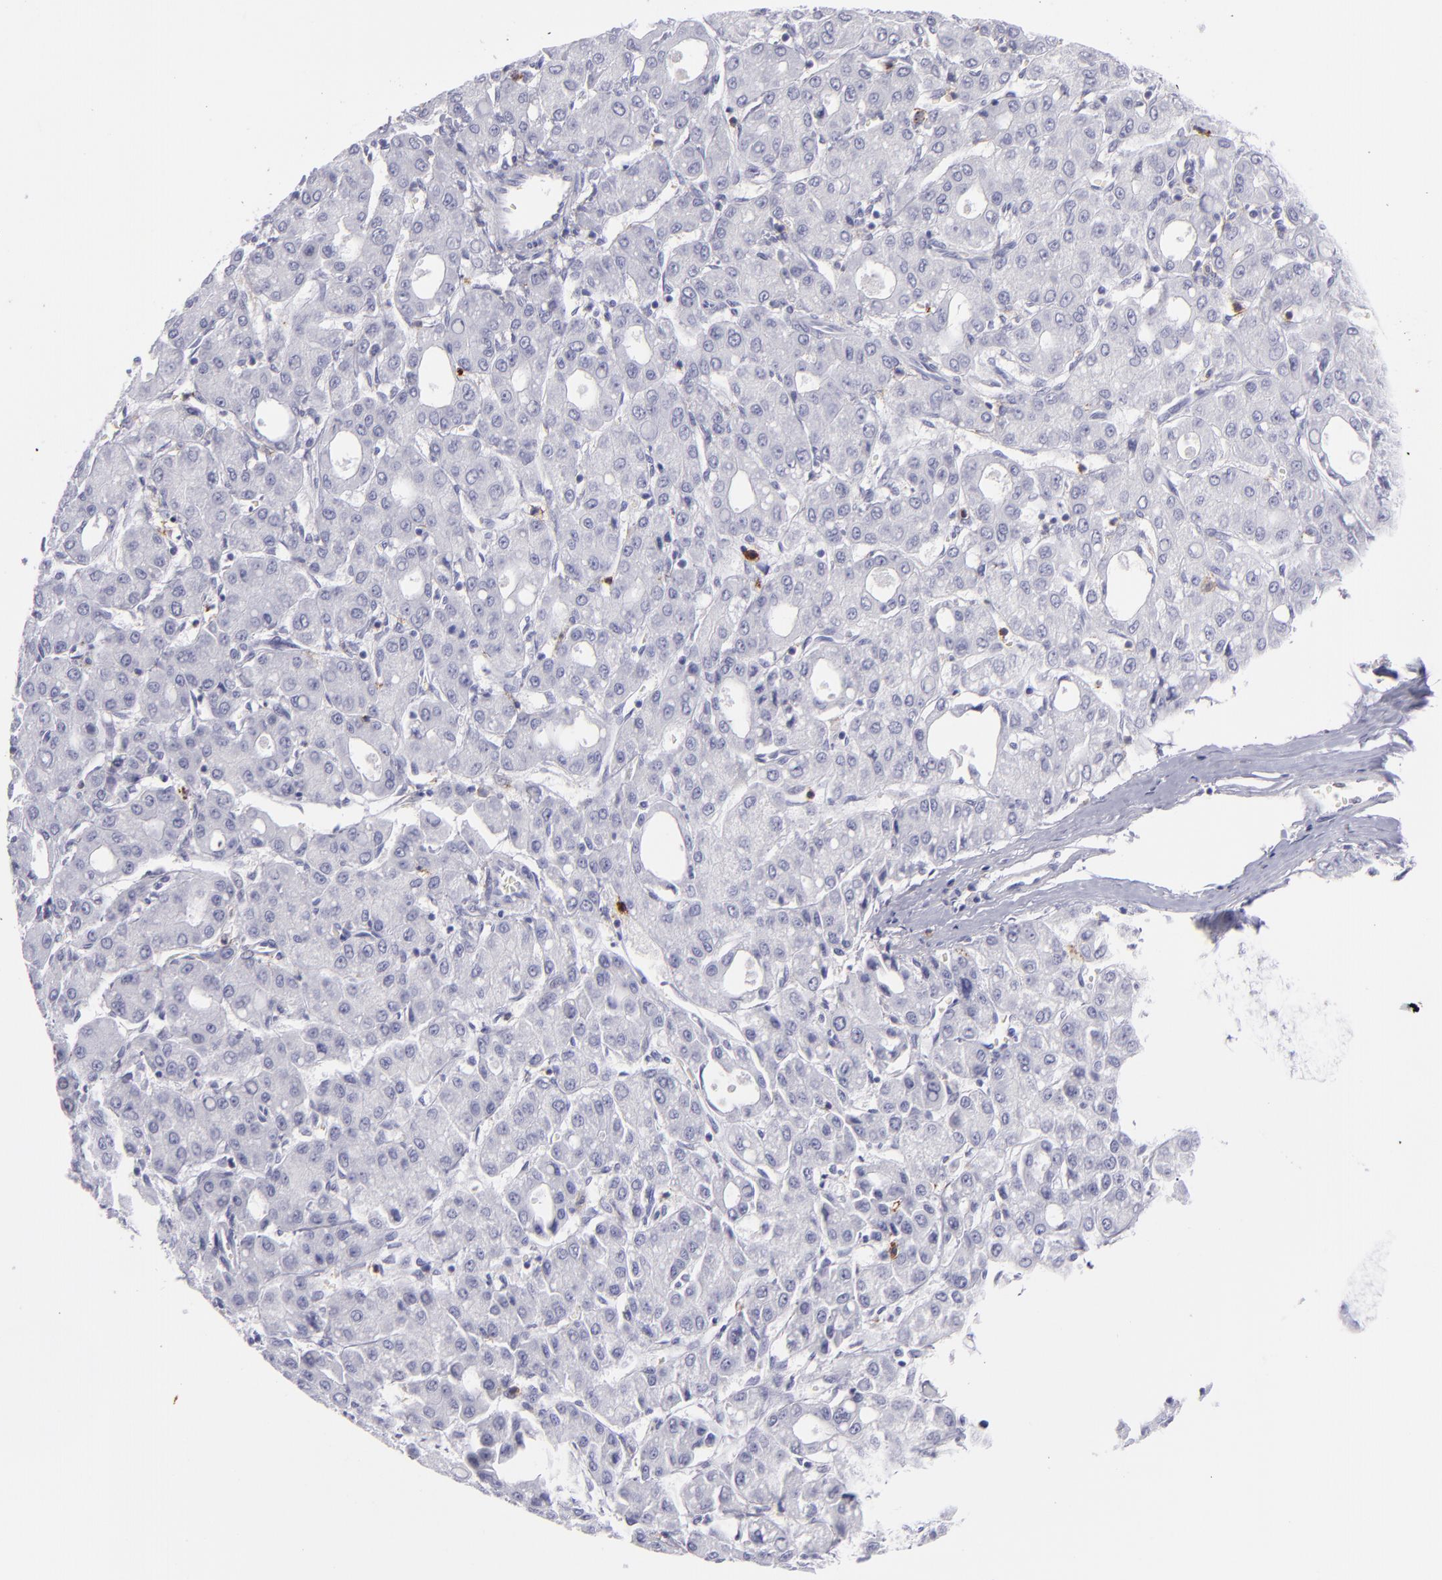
{"staining": {"intensity": "negative", "quantity": "none", "location": "none"}, "tissue": "liver cancer", "cell_type": "Tumor cells", "image_type": "cancer", "snomed": [{"axis": "morphology", "description": "Carcinoma, Hepatocellular, NOS"}, {"axis": "topography", "description": "Liver"}], "caption": "The IHC image has no significant staining in tumor cells of liver cancer tissue. (Stains: DAB immunohistochemistry (IHC) with hematoxylin counter stain, Microscopy: brightfield microscopy at high magnification).", "gene": "SELPLG", "patient": {"sex": "male", "age": 69}}